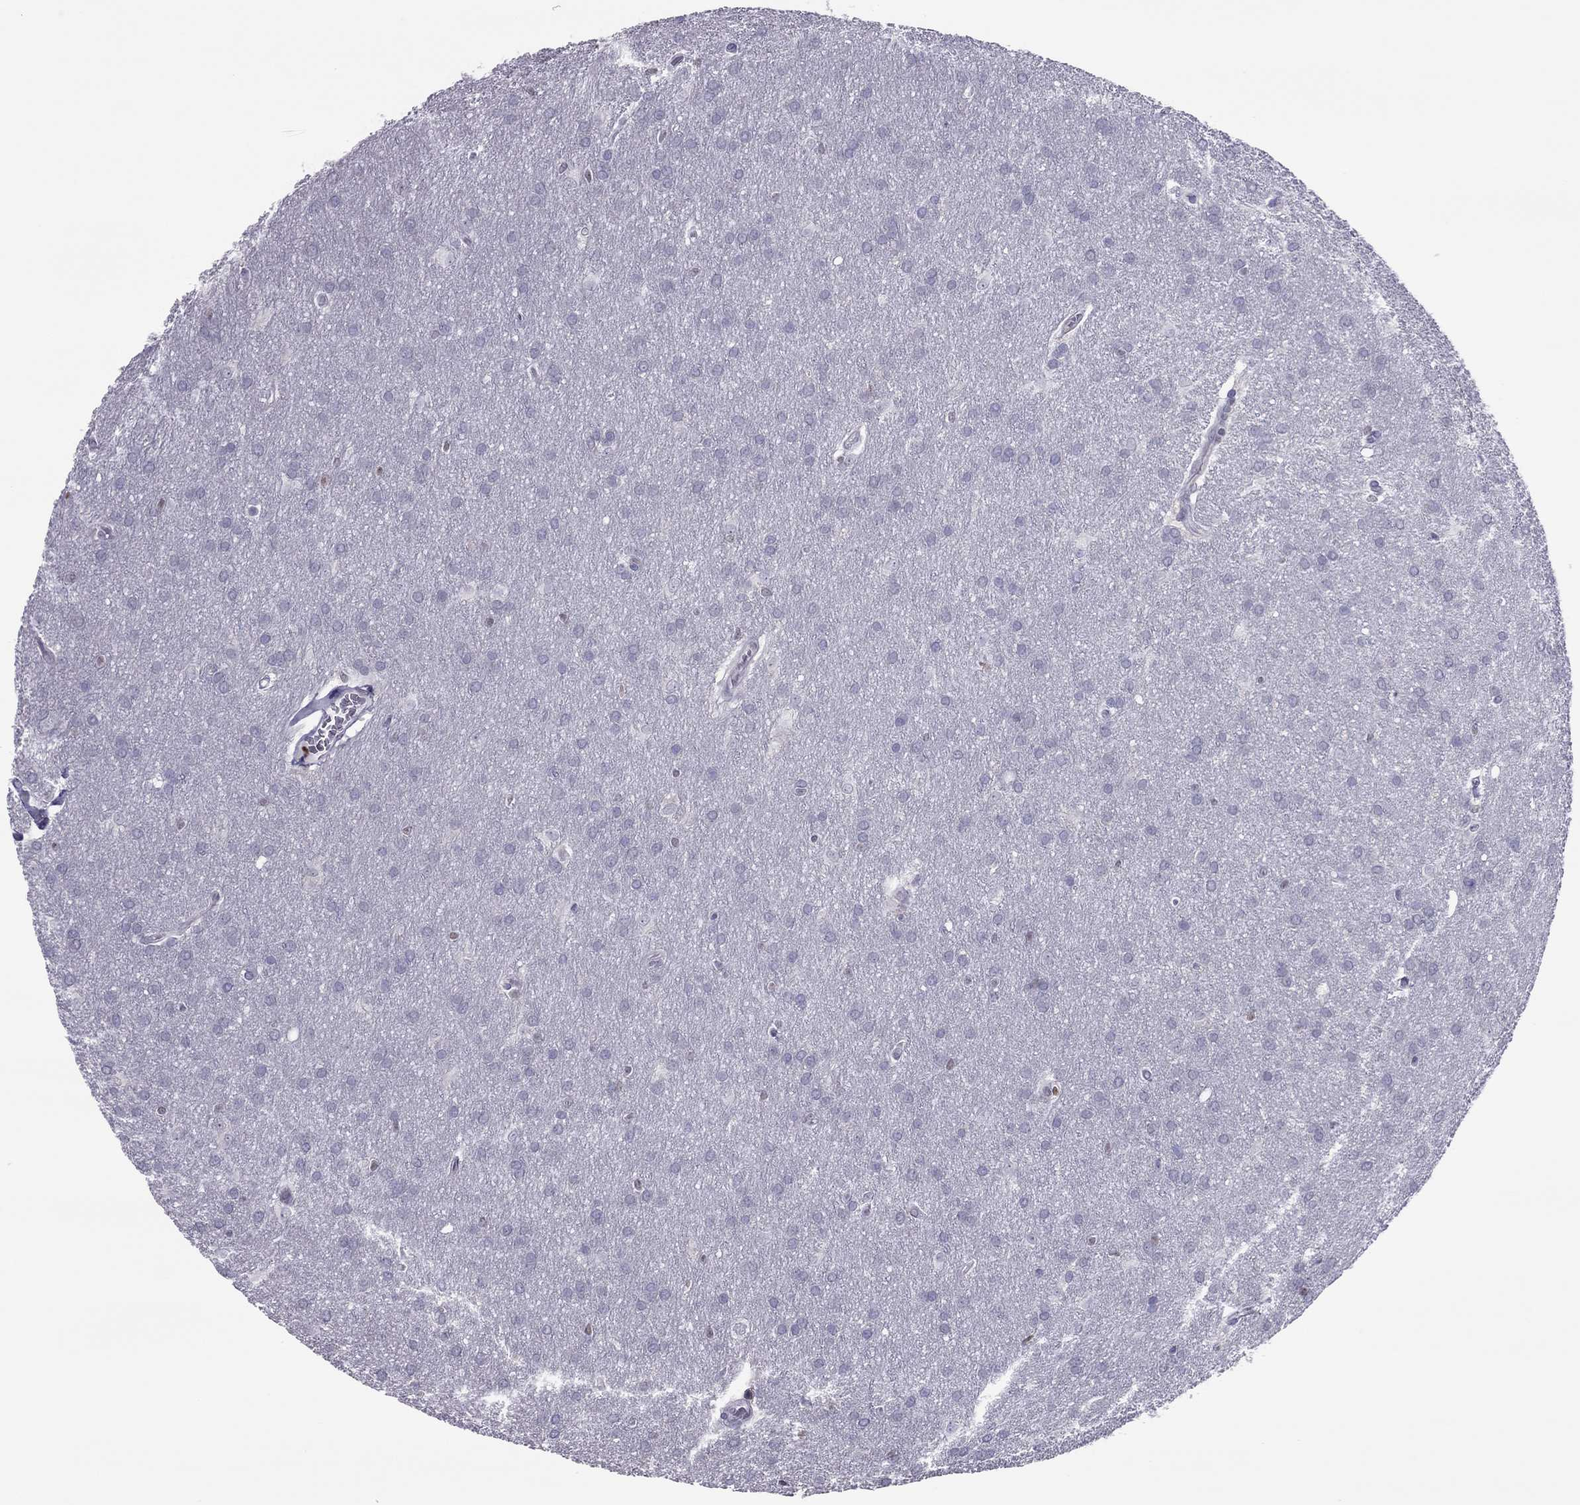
{"staining": {"intensity": "negative", "quantity": "none", "location": "none"}, "tissue": "glioma", "cell_type": "Tumor cells", "image_type": "cancer", "snomed": [{"axis": "morphology", "description": "Glioma, malignant, Low grade"}, {"axis": "topography", "description": "Brain"}], "caption": "IHC photomicrograph of low-grade glioma (malignant) stained for a protein (brown), which exhibits no staining in tumor cells. Brightfield microscopy of immunohistochemistry (IHC) stained with DAB (3,3'-diaminobenzidine) (brown) and hematoxylin (blue), captured at high magnification.", "gene": "SPINT3", "patient": {"sex": "female", "age": 32}}